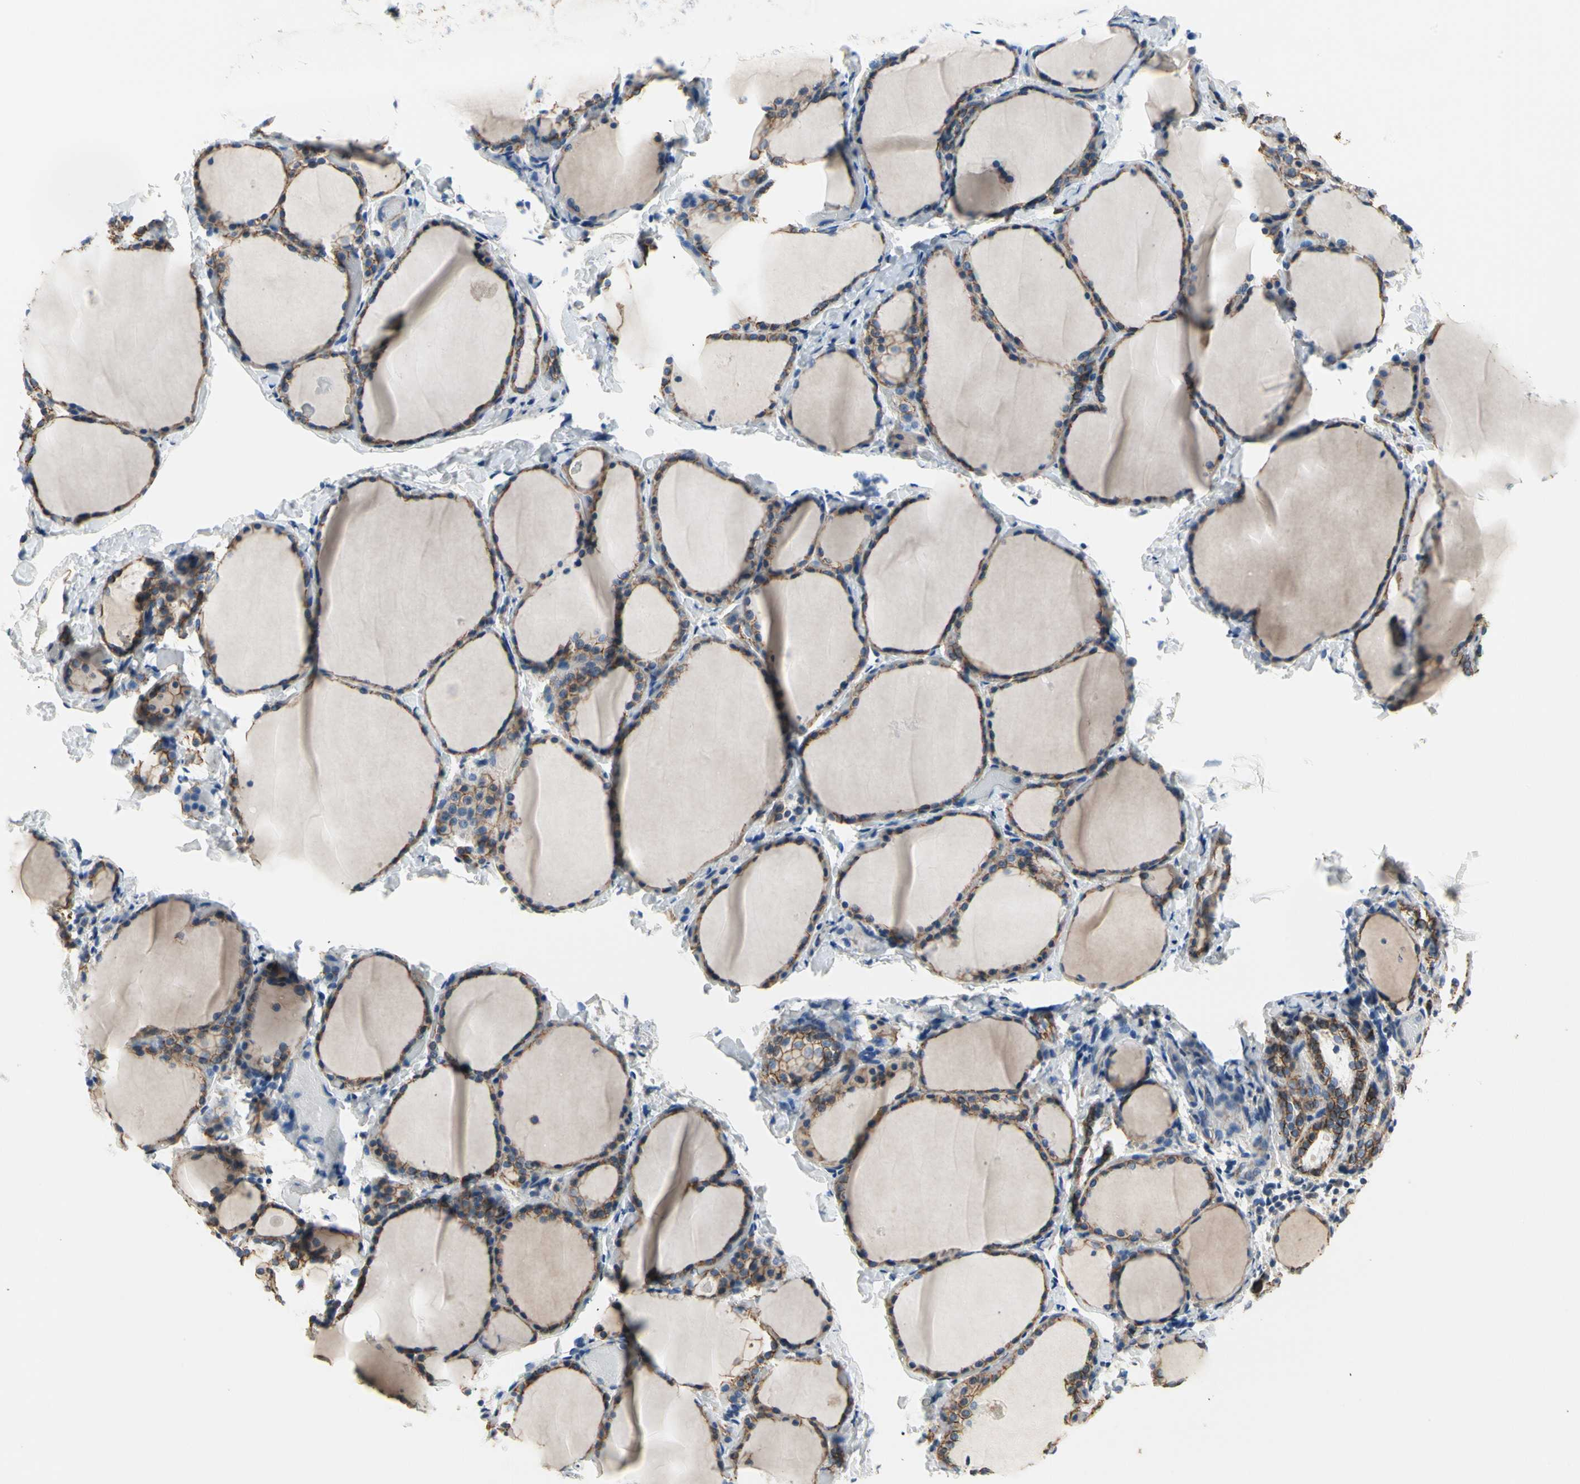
{"staining": {"intensity": "moderate", "quantity": "25%-75%", "location": "cytoplasmic/membranous"}, "tissue": "thyroid gland", "cell_type": "Glandular cells", "image_type": "normal", "snomed": [{"axis": "morphology", "description": "Normal tissue, NOS"}, {"axis": "morphology", "description": "Papillary adenocarcinoma, NOS"}, {"axis": "topography", "description": "Thyroid gland"}], "caption": "Immunohistochemical staining of normal human thyroid gland demonstrates moderate cytoplasmic/membranous protein expression in approximately 25%-75% of glandular cells. (DAB IHC with brightfield microscopy, high magnification).", "gene": "LGR6", "patient": {"sex": "female", "age": 30}}